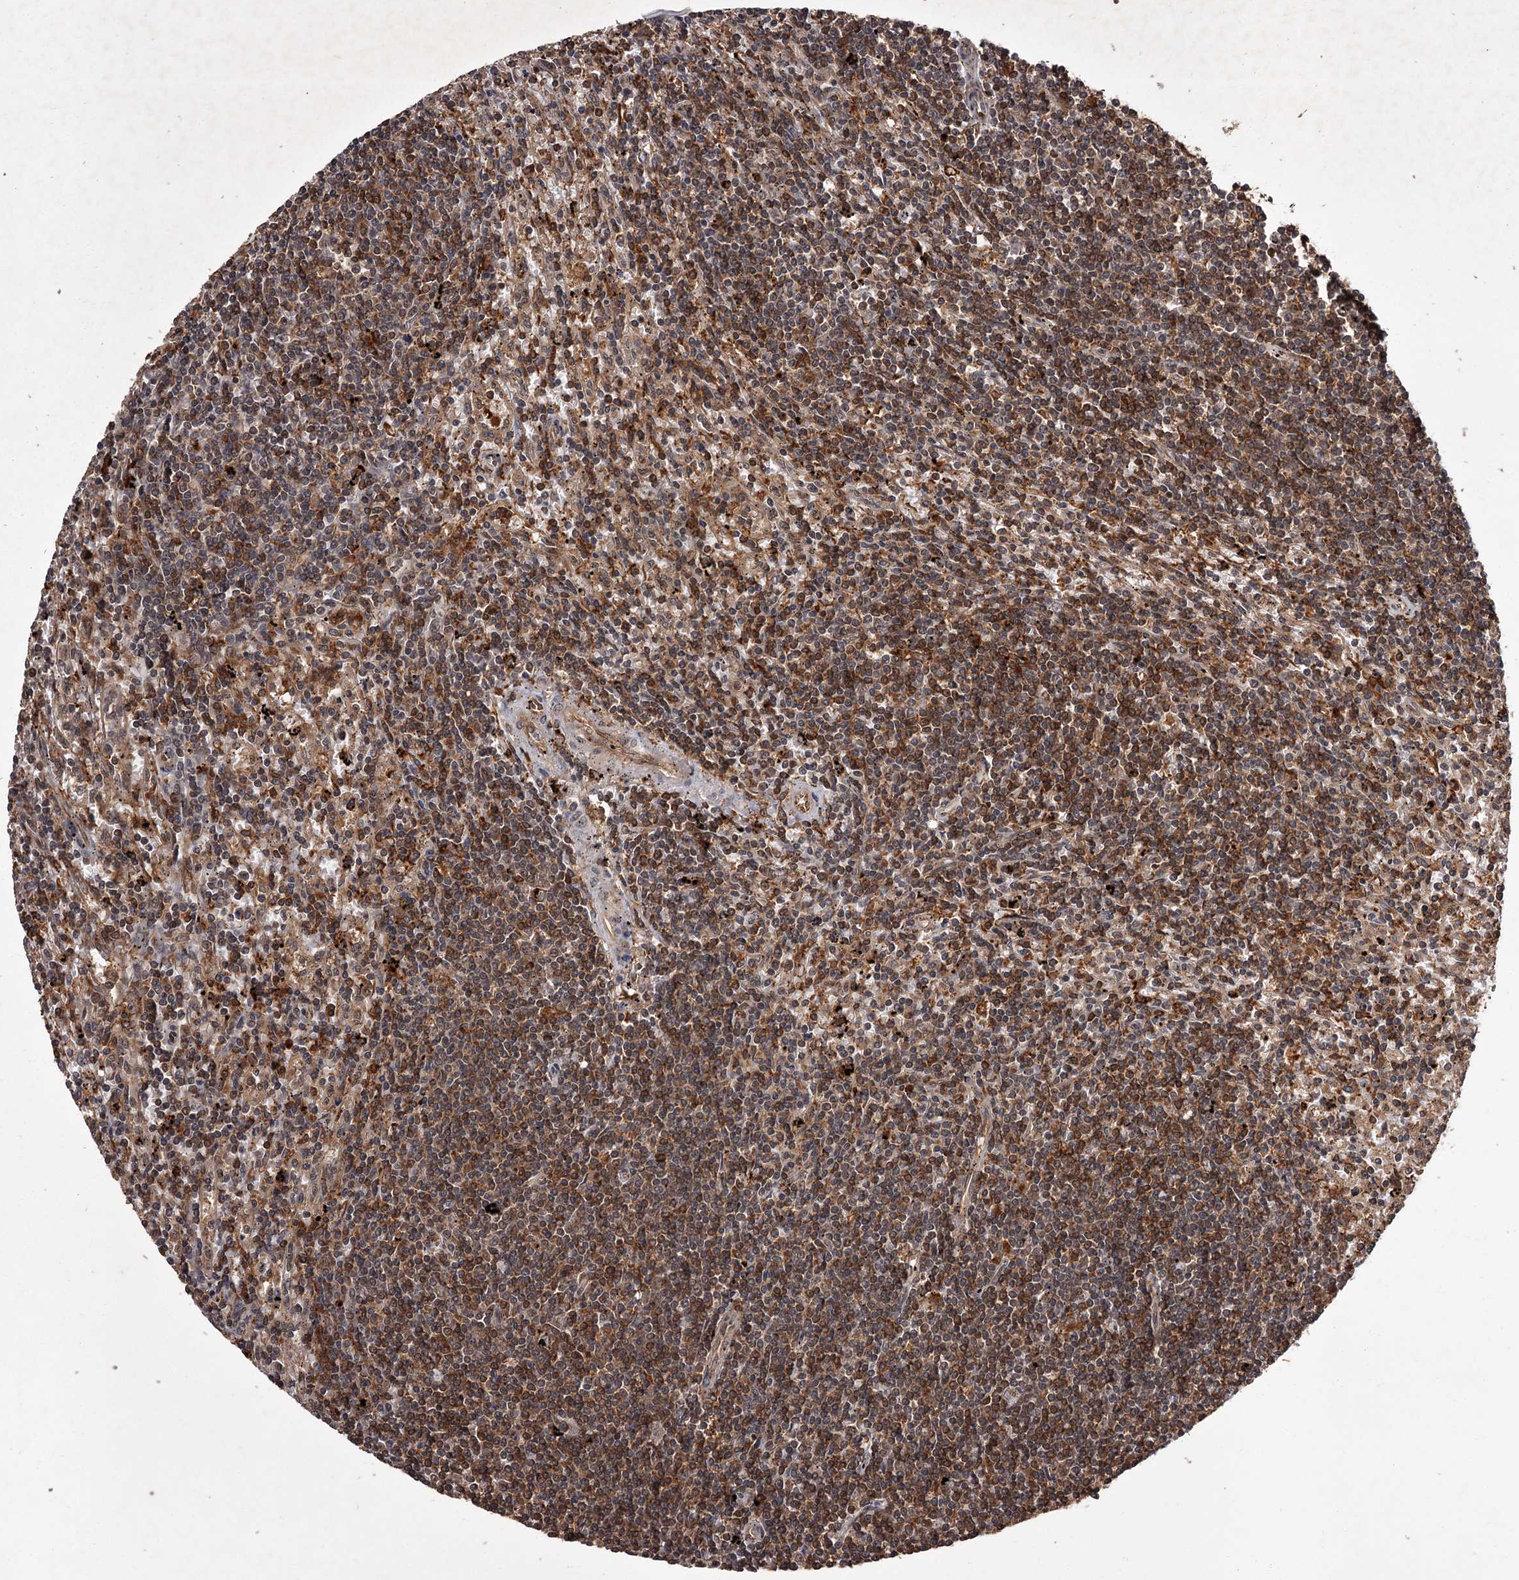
{"staining": {"intensity": "moderate", "quantity": ">75%", "location": "cytoplasmic/membranous,nuclear"}, "tissue": "lymphoma", "cell_type": "Tumor cells", "image_type": "cancer", "snomed": [{"axis": "morphology", "description": "Malignant lymphoma, non-Hodgkin's type, Low grade"}, {"axis": "topography", "description": "Spleen"}], "caption": "Lymphoma was stained to show a protein in brown. There is medium levels of moderate cytoplasmic/membranous and nuclear expression in approximately >75% of tumor cells.", "gene": "TBC1D23", "patient": {"sex": "male", "age": 76}}